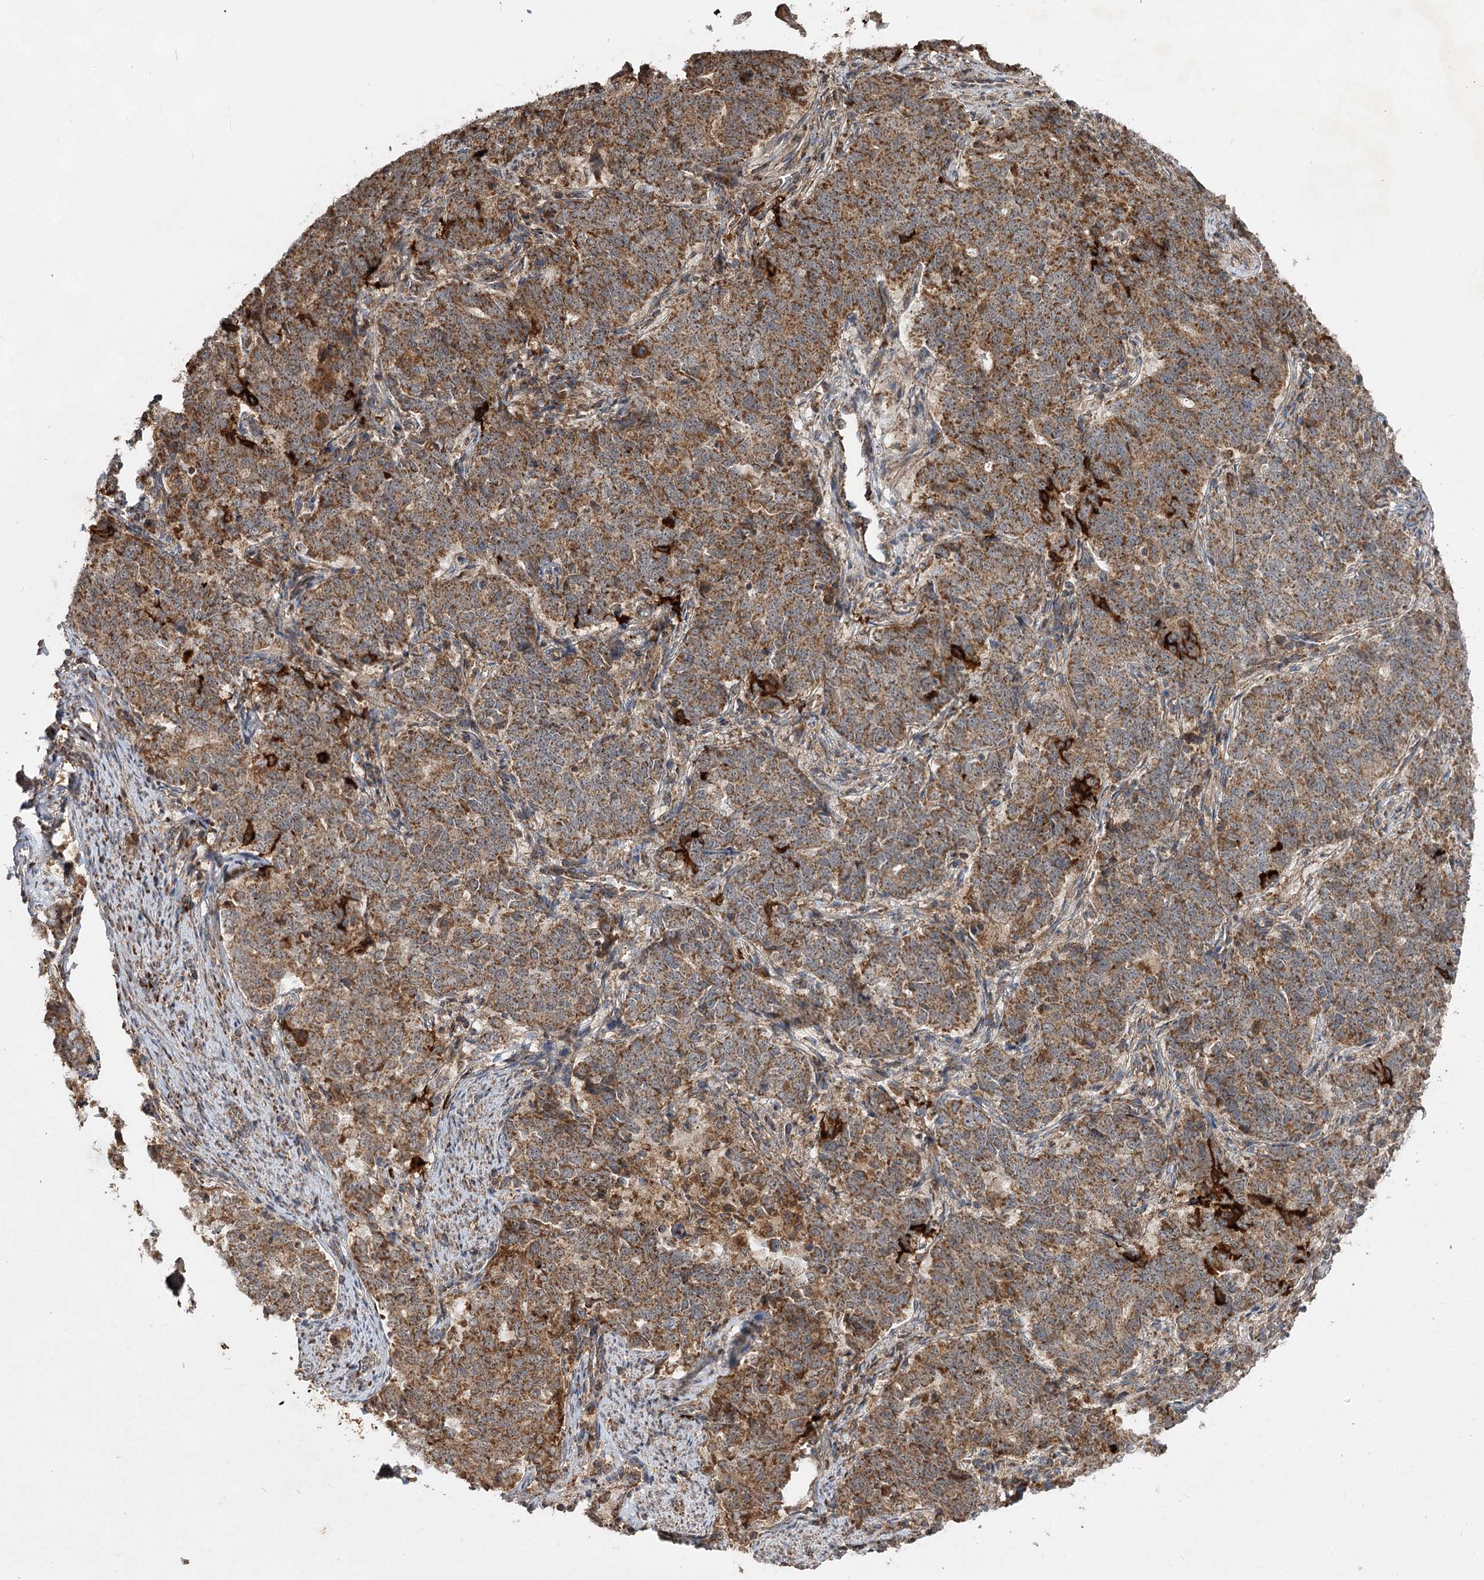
{"staining": {"intensity": "moderate", "quantity": ">75%", "location": "cytoplasmic/membranous"}, "tissue": "endometrial cancer", "cell_type": "Tumor cells", "image_type": "cancer", "snomed": [{"axis": "morphology", "description": "Adenocarcinoma, NOS"}, {"axis": "topography", "description": "Endometrium"}], "caption": "This photomicrograph displays IHC staining of endometrial cancer, with medium moderate cytoplasmic/membranous staining in about >75% of tumor cells.", "gene": "MINDY3", "patient": {"sex": "female", "age": 80}}